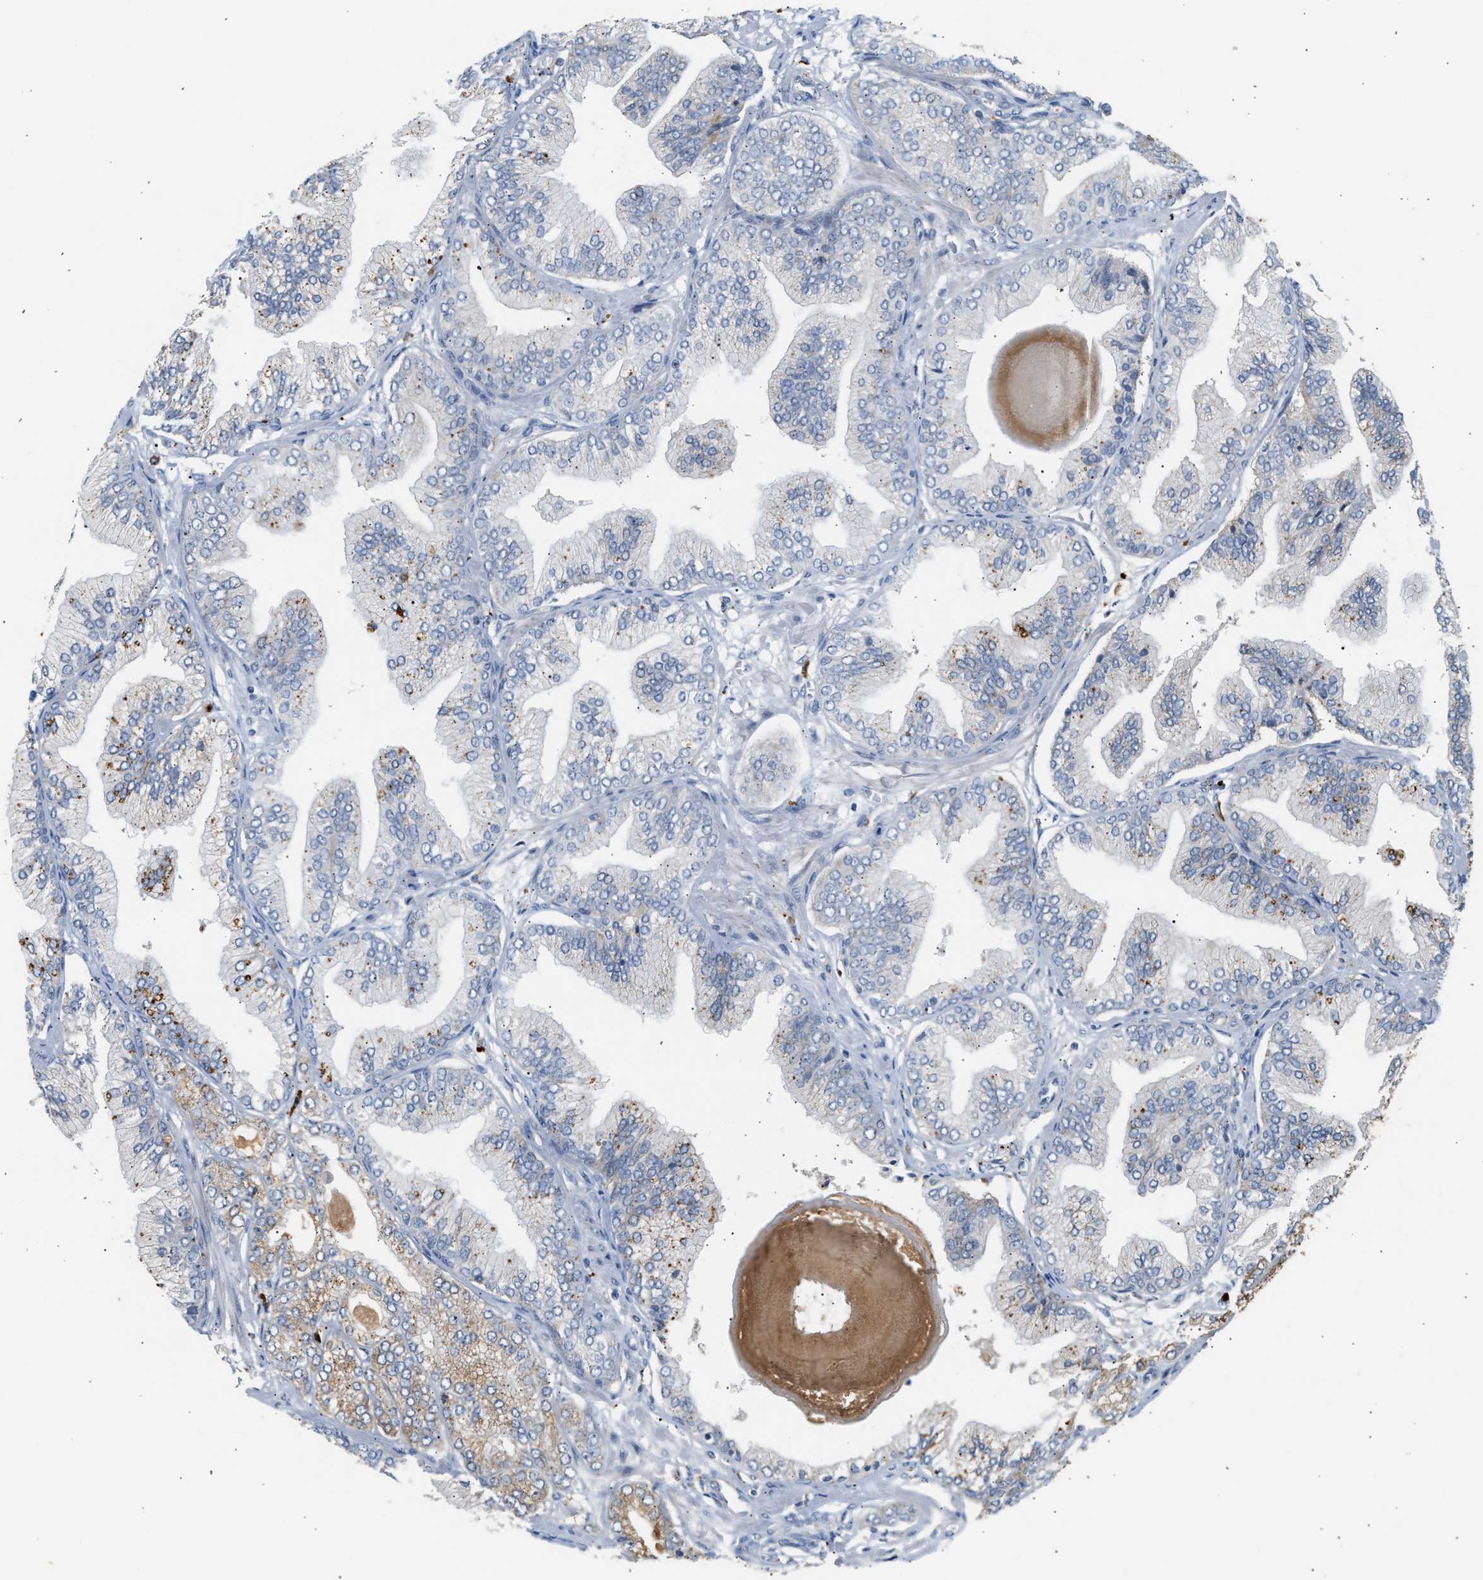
{"staining": {"intensity": "moderate", "quantity": "25%-75%", "location": "cytoplasmic/membranous"}, "tissue": "prostate cancer", "cell_type": "Tumor cells", "image_type": "cancer", "snomed": [{"axis": "morphology", "description": "Adenocarcinoma, Low grade"}, {"axis": "topography", "description": "Prostate"}], "caption": "Prostate cancer stained with a brown dye reveals moderate cytoplasmic/membranous positive positivity in approximately 25%-75% of tumor cells.", "gene": "ENTHD1", "patient": {"sex": "male", "age": 52}}